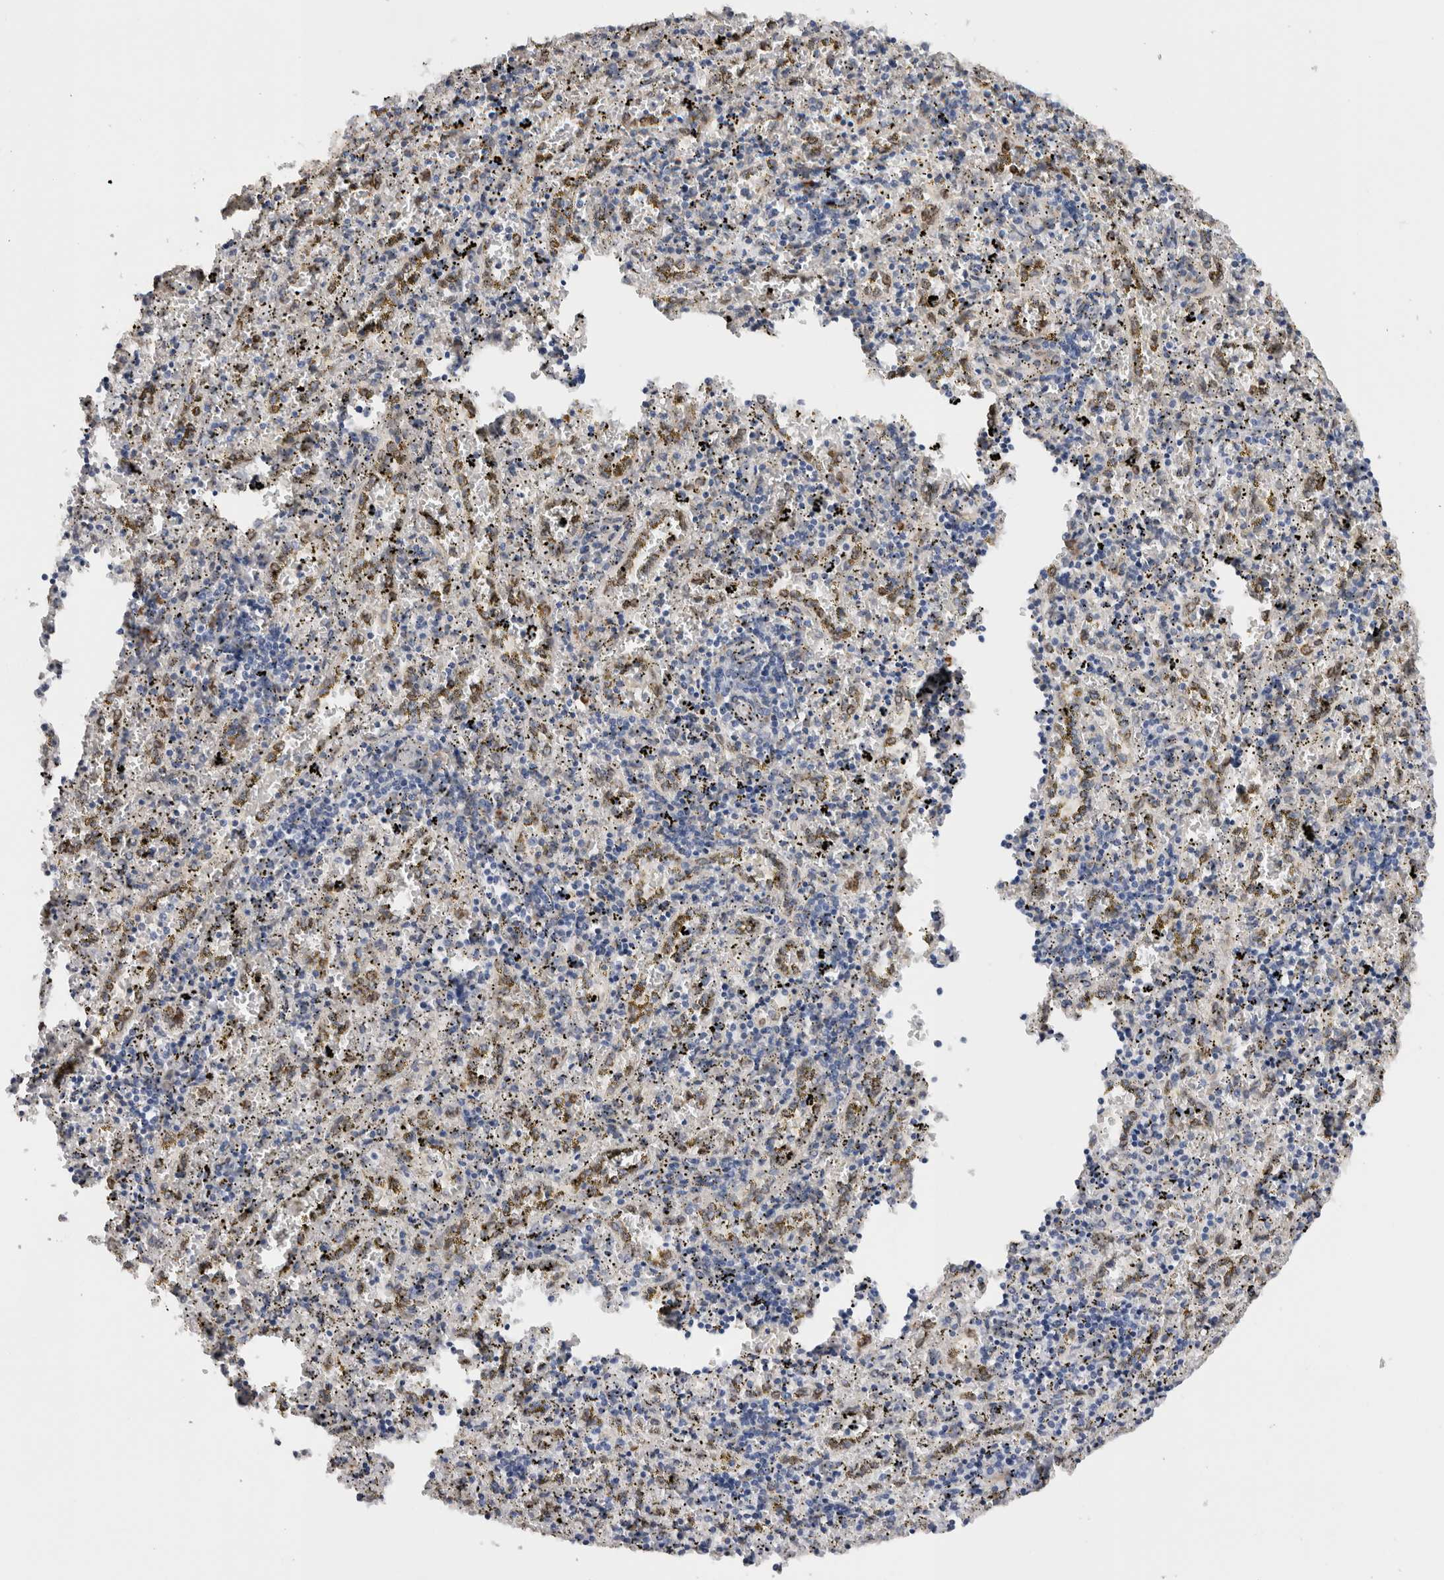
{"staining": {"intensity": "negative", "quantity": "none", "location": "none"}, "tissue": "spleen", "cell_type": "Cells in red pulp", "image_type": "normal", "snomed": [{"axis": "morphology", "description": "Normal tissue, NOS"}, {"axis": "topography", "description": "Spleen"}], "caption": "Photomicrograph shows no significant protein staining in cells in red pulp of benign spleen.", "gene": "VCPIP1", "patient": {"sex": "male", "age": 11}}